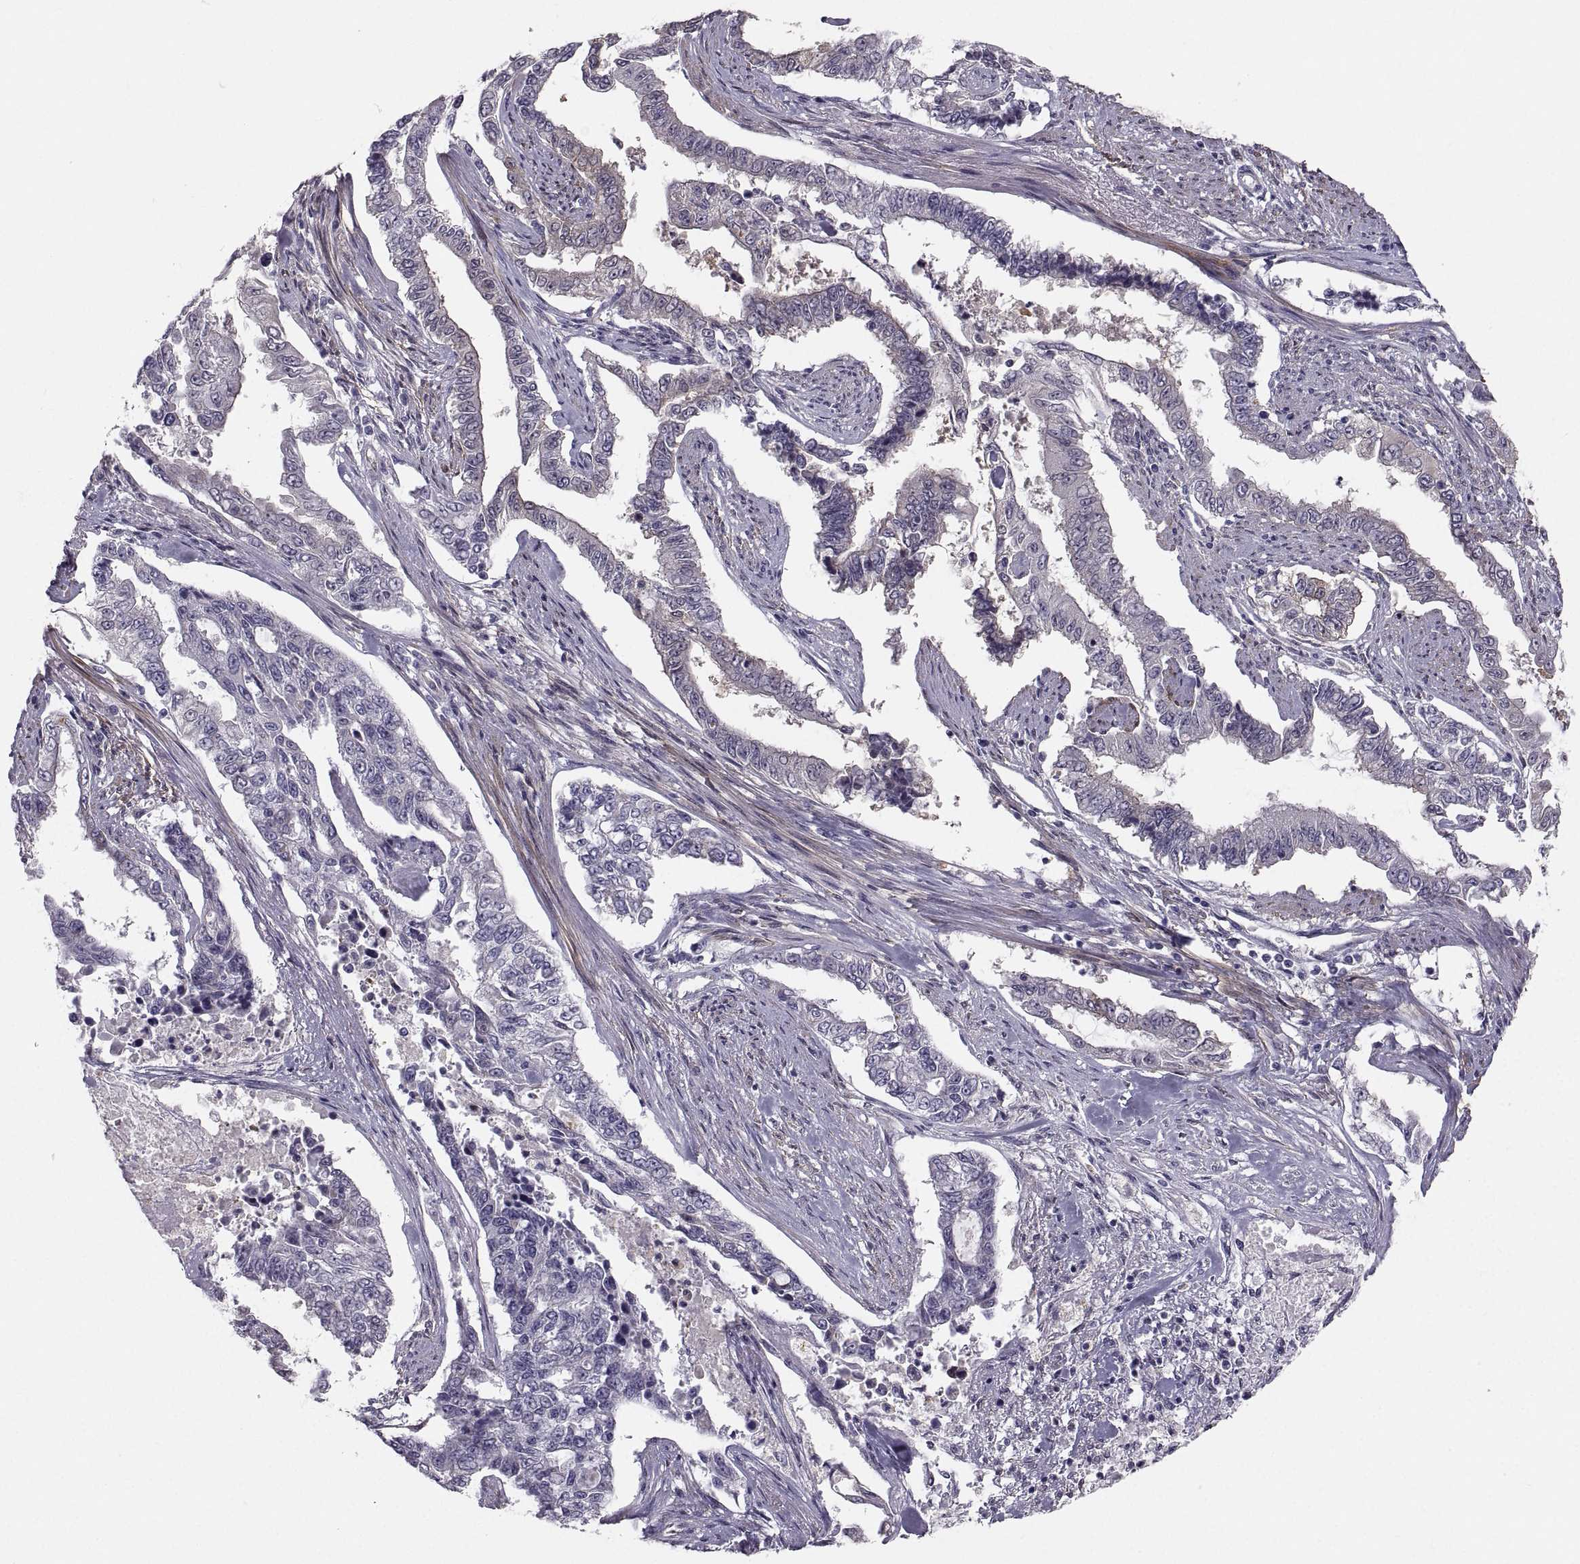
{"staining": {"intensity": "weak", "quantity": "<25%", "location": "cytoplasmic/membranous"}, "tissue": "endometrial cancer", "cell_type": "Tumor cells", "image_type": "cancer", "snomed": [{"axis": "morphology", "description": "Adenocarcinoma, NOS"}, {"axis": "topography", "description": "Uterus"}], "caption": "Micrograph shows no significant protein positivity in tumor cells of adenocarcinoma (endometrial). (DAB IHC with hematoxylin counter stain).", "gene": "PGM5", "patient": {"sex": "female", "age": 59}}